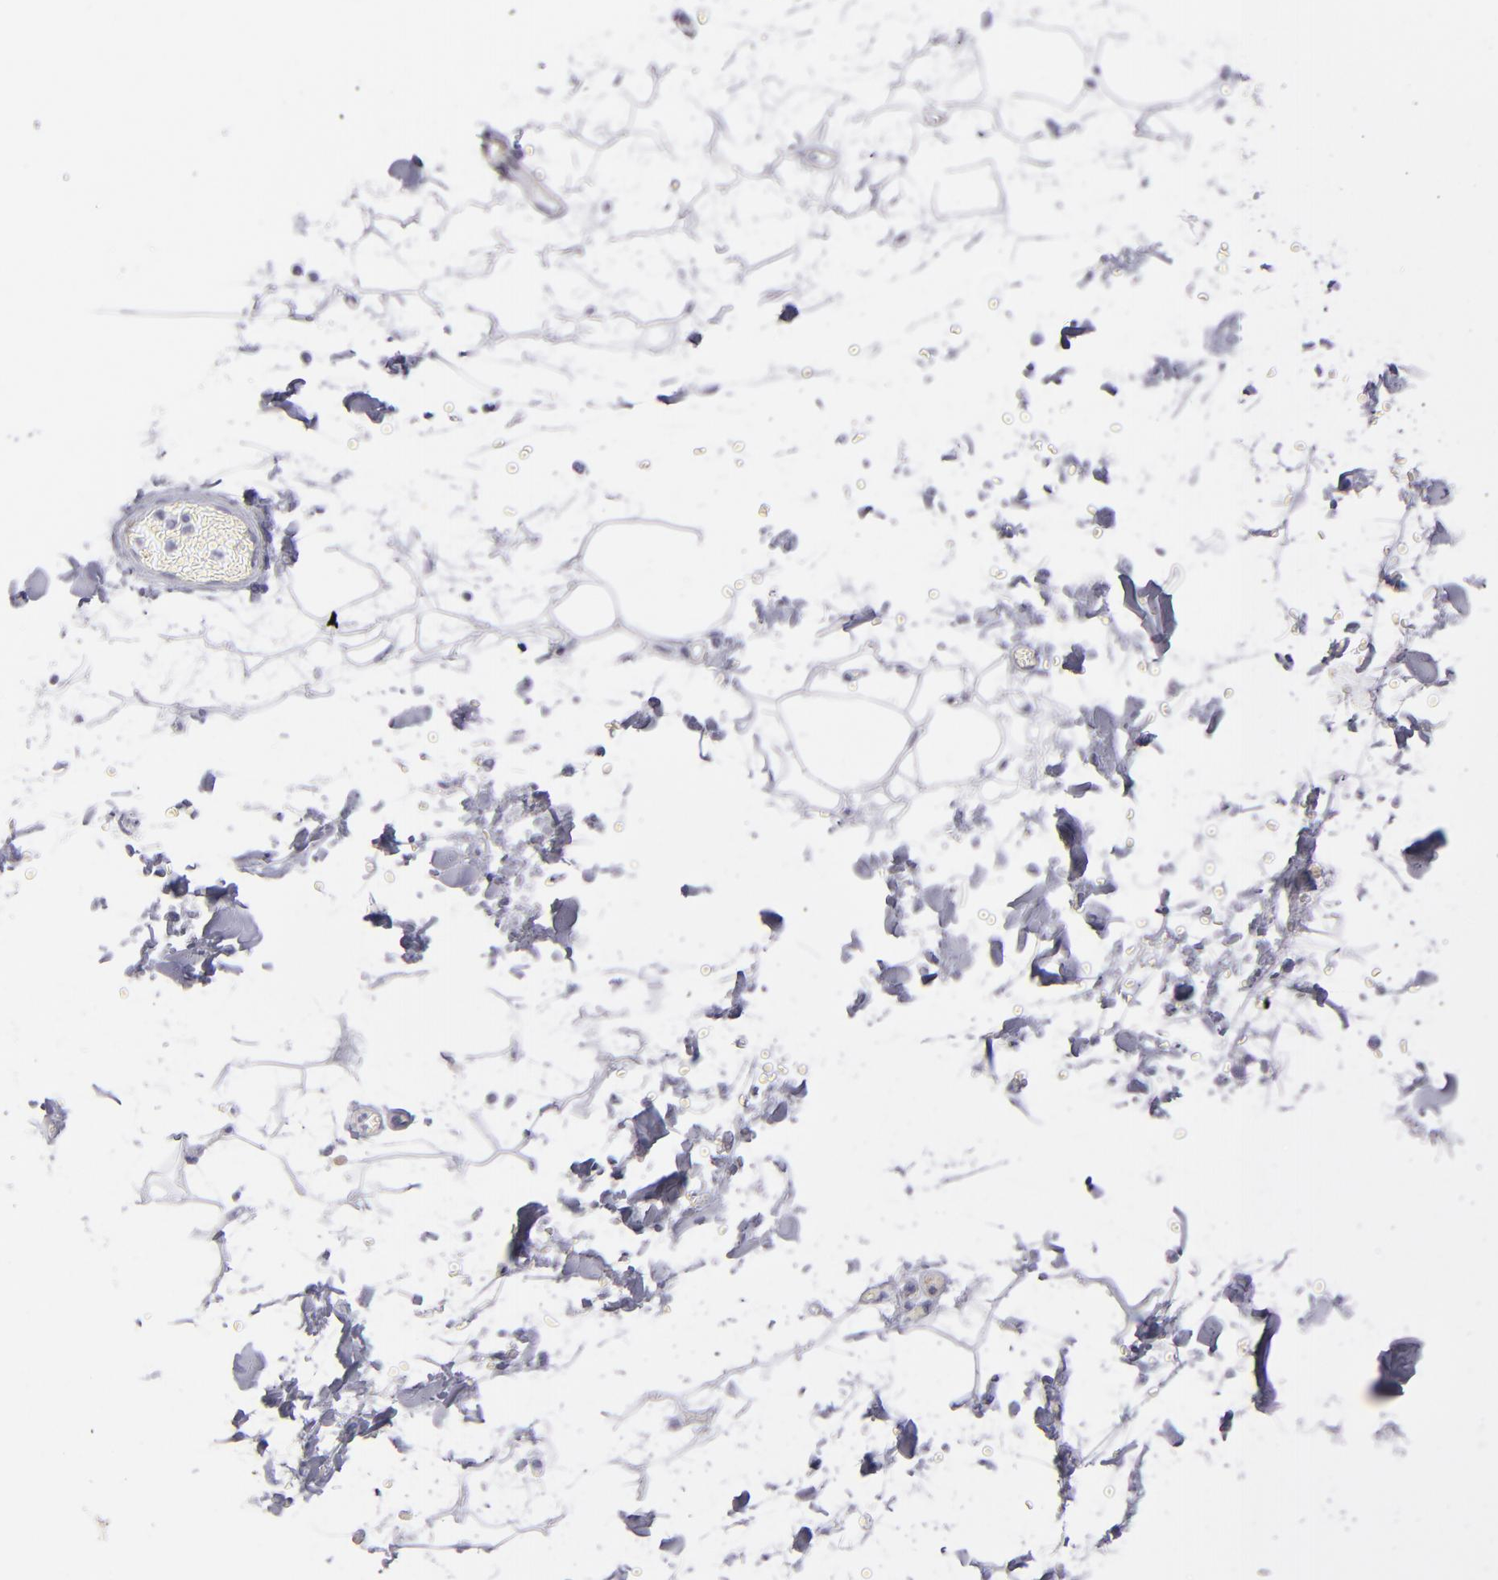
{"staining": {"intensity": "negative", "quantity": "none", "location": "none"}, "tissue": "adipose tissue", "cell_type": "Adipocytes", "image_type": "normal", "snomed": [{"axis": "morphology", "description": "Normal tissue, NOS"}, {"axis": "topography", "description": "Soft tissue"}], "caption": "High power microscopy histopathology image of an IHC photomicrograph of normal adipose tissue, revealing no significant positivity in adipocytes. (DAB IHC with hematoxylin counter stain).", "gene": "ITGB4", "patient": {"sex": "male", "age": 72}}